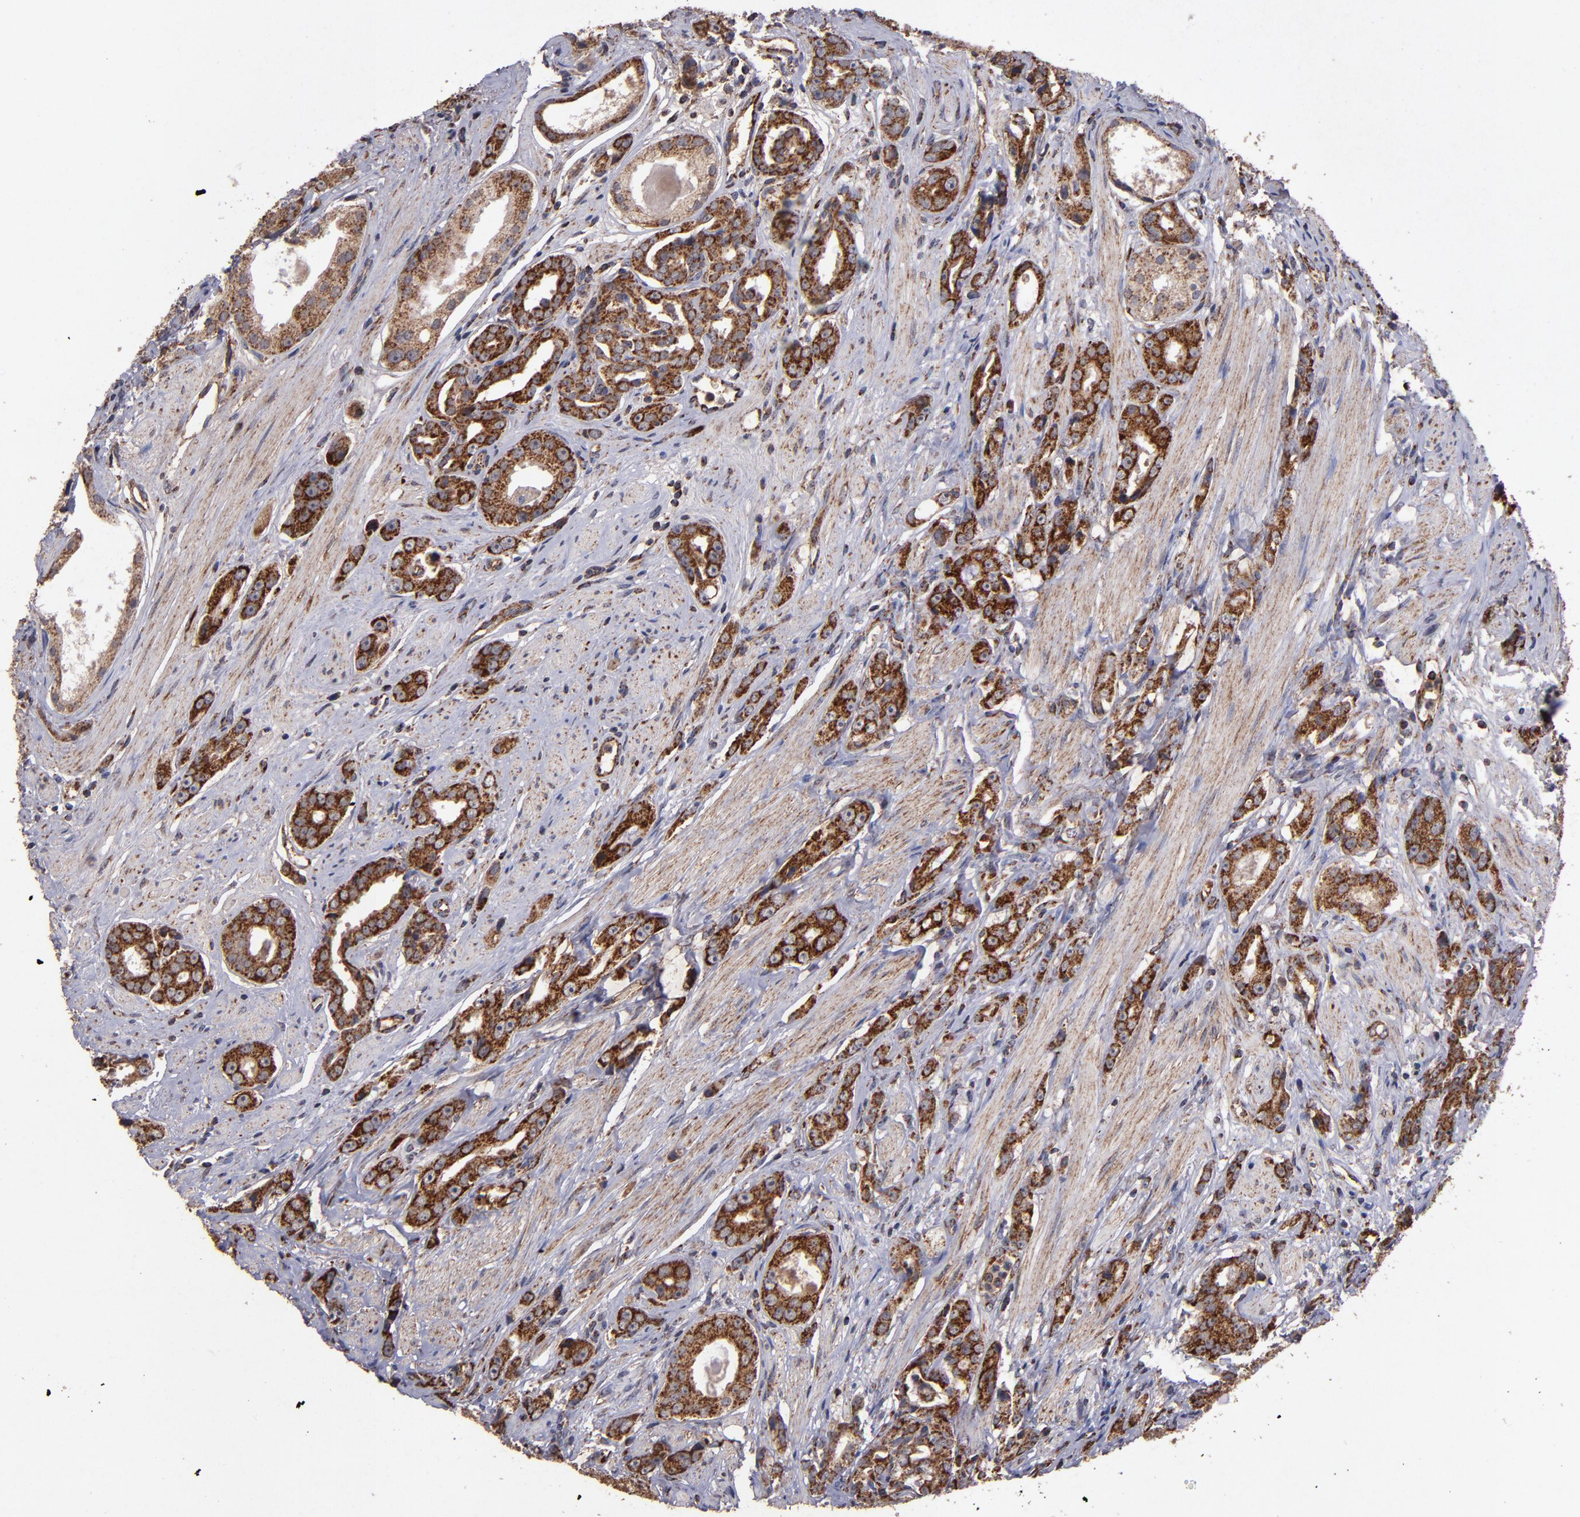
{"staining": {"intensity": "strong", "quantity": ">75%", "location": "cytoplasmic/membranous"}, "tissue": "prostate cancer", "cell_type": "Tumor cells", "image_type": "cancer", "snomed": [{"axis": "morphology", "description": "Adenocarcinoma, Medium grade"}, {"axis": "topography", "description": "Prostate"}], "caption": "Immunohistochemical staining of human prostate cancer (adenocarcinoma (medium-grade)) displays high levels of strong cytoplasmic/membranous protein staining in approximately >75% of tumor cells. (DAB = brown stain, brightfield microscopy at high magnification).", "gene": "TIMM9", "patient": {"sex": "male", "age": 53}}